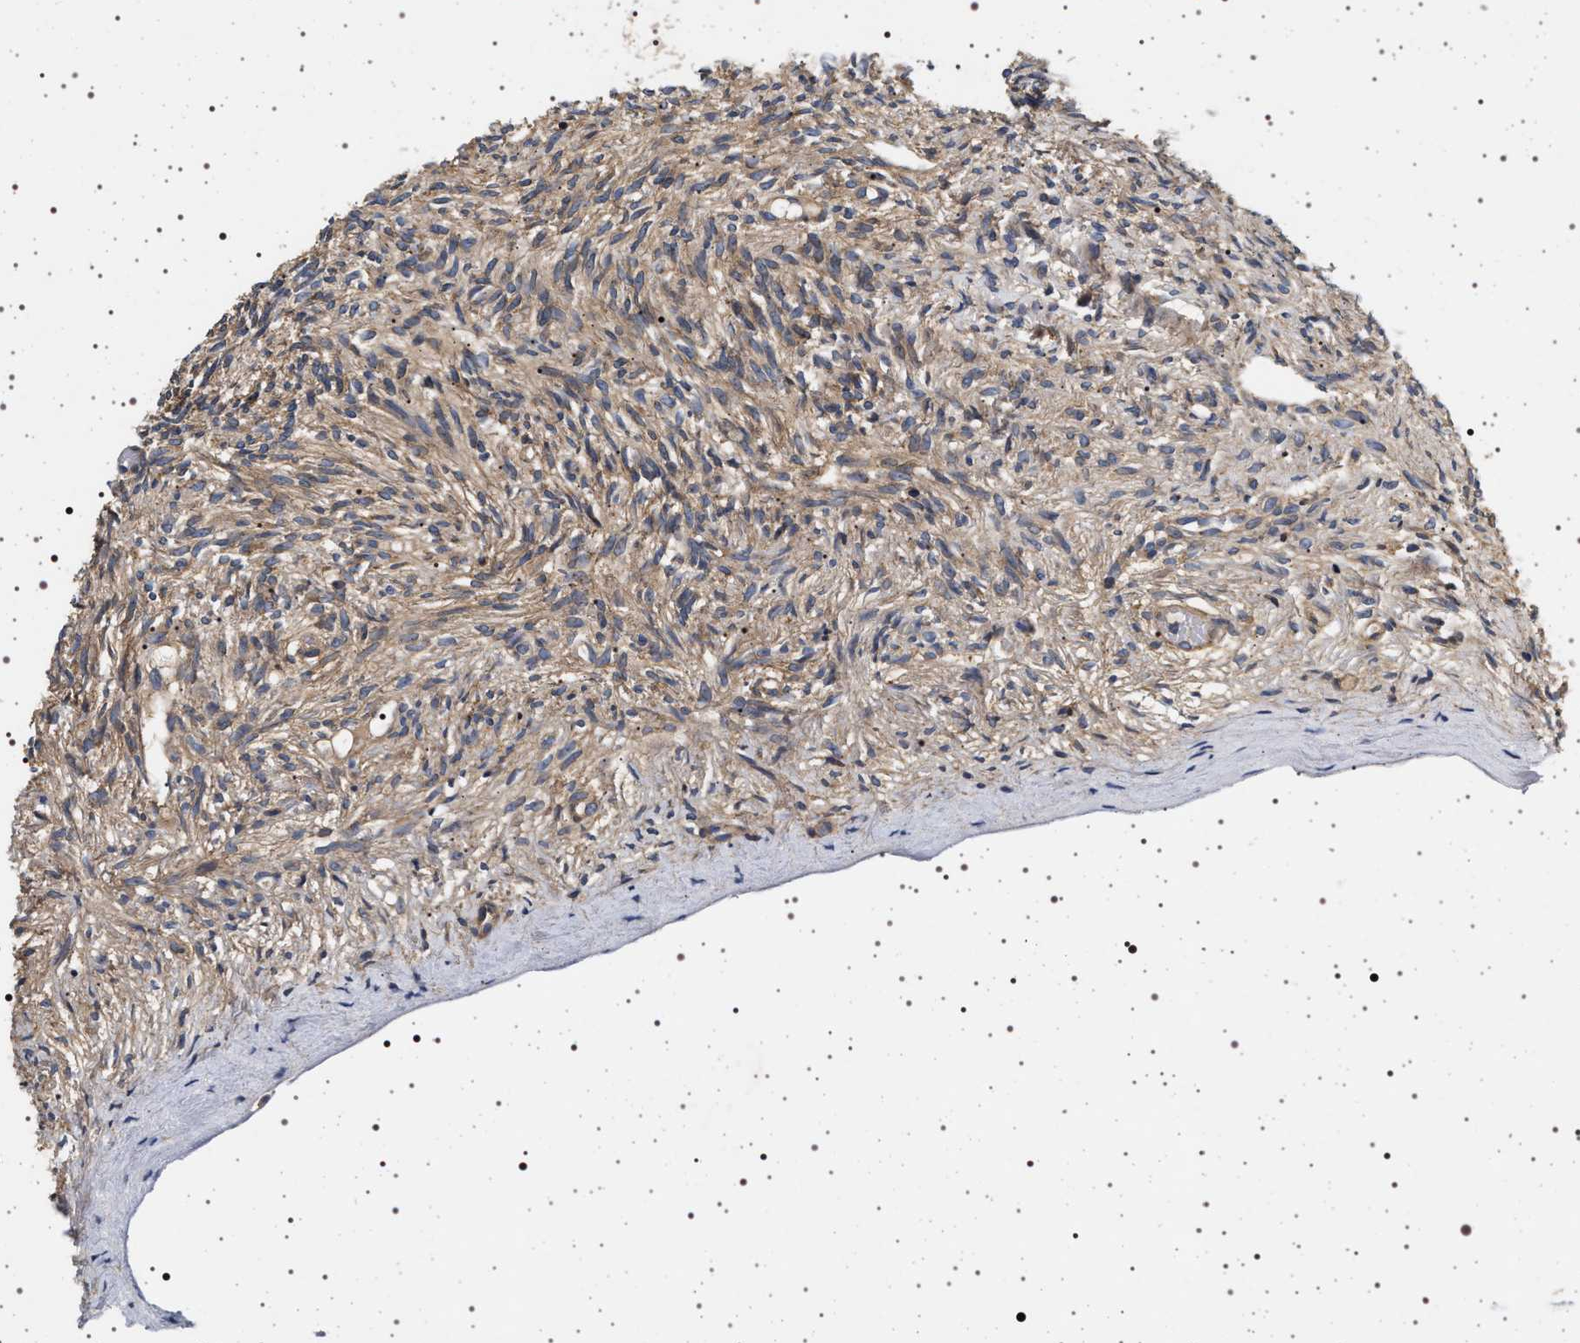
{"staining": {"intensity": "weak", "quantity": ">75%", "location": "cytoplasmic/membranous"}, "tissue": "ovary", "cell_type": "Ovarian stroma cells", "image_type": "normal", "snomed": [{"axis": "morphology", "description": "Normal tissue, NOS"}, {"axis": "topography", "description": "Ovary"}], "caption": "This micrograph displays immunohistochemistry staining of unremarkable ovary, with low weak cytoplasmic/membranous staining in approximately >75% of ovarian stroma cells.", "gene": "DCBLD2", "patient": {"sex": "female", "age": 33}}